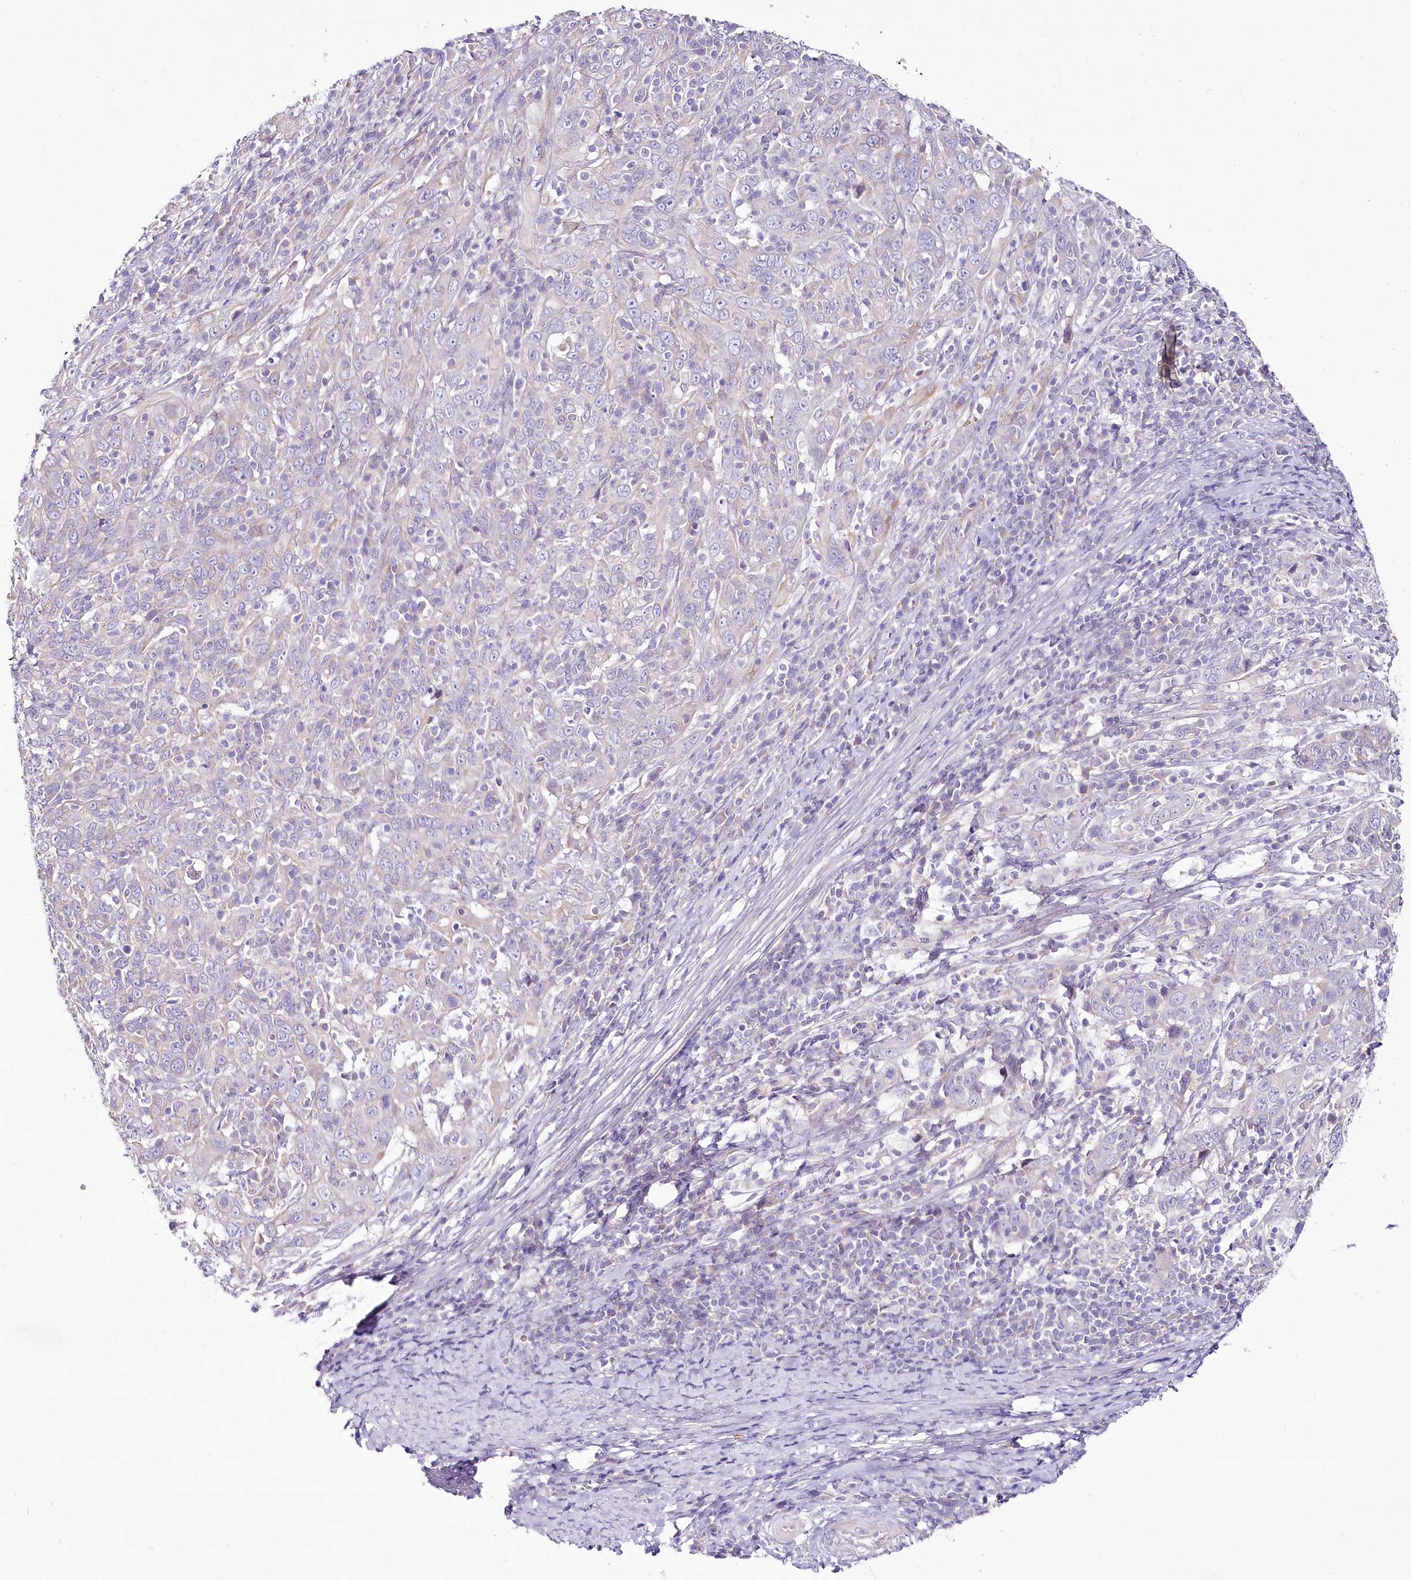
{"staining": {"intensity": "negative", "quantity": "none", "location": "none"}, "tissue": "cervical cancer", "cell_type": "Tumor cells", "image_type": "cancer", "snomed": [{"axis": "morphology", "description": "Squamous cell carcinoma, NOS"}, {"axis": "topography", "description": "Cervix"}], "caption": "The micrograph shows no significant positivity in tumor cells of cervical cancer.", "gene": "LRRC14B", "patient": {"sex": "female", "age": 46}}